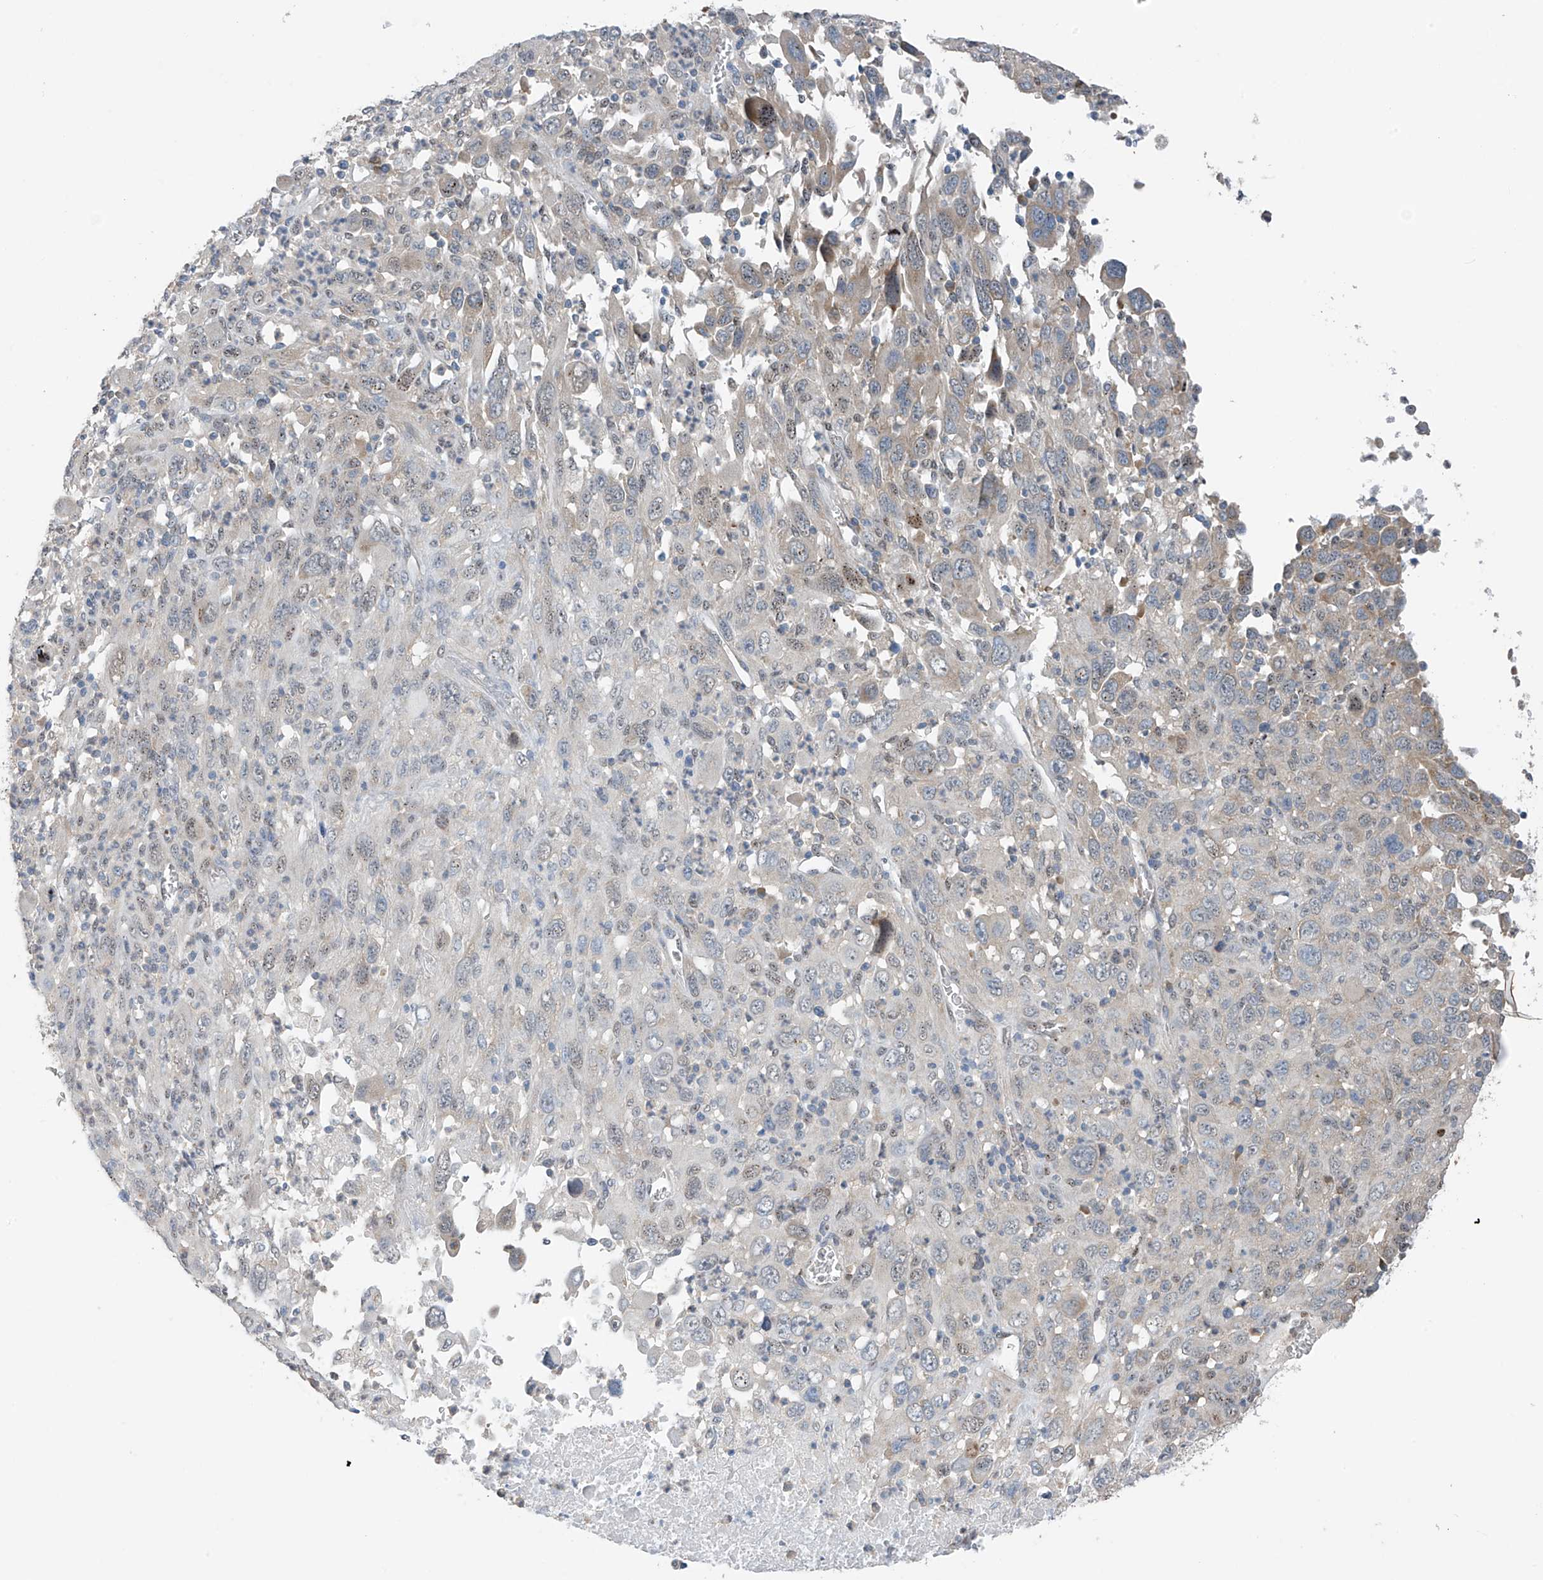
{"staining": {"intensity": "weak", "quantity": "25%-75%", "location": "nuclear"}, "tissue": "melanoma", "cell_type": "Tumor cells", "image_type": "cancer", "snomed": [{"axis": "morphology", "description": "Malignant melanoma, Metastatic site"}, {"axis": "topography", "description": "Skin"}], "caption": "A high-resolution photomicrograph shows immunohistochemistry staining of melanoma, which shows weak nuclear expression in about 25%-75% of tumor cells. The staining is performed using DAB (3,3'-diaminobenzidine) brown chromogen to label protein expression. The nuclei are counter-stained blue using hematoxylin.", "gene": "RPL4", "patient": {"sex": "female", "age": 56}}